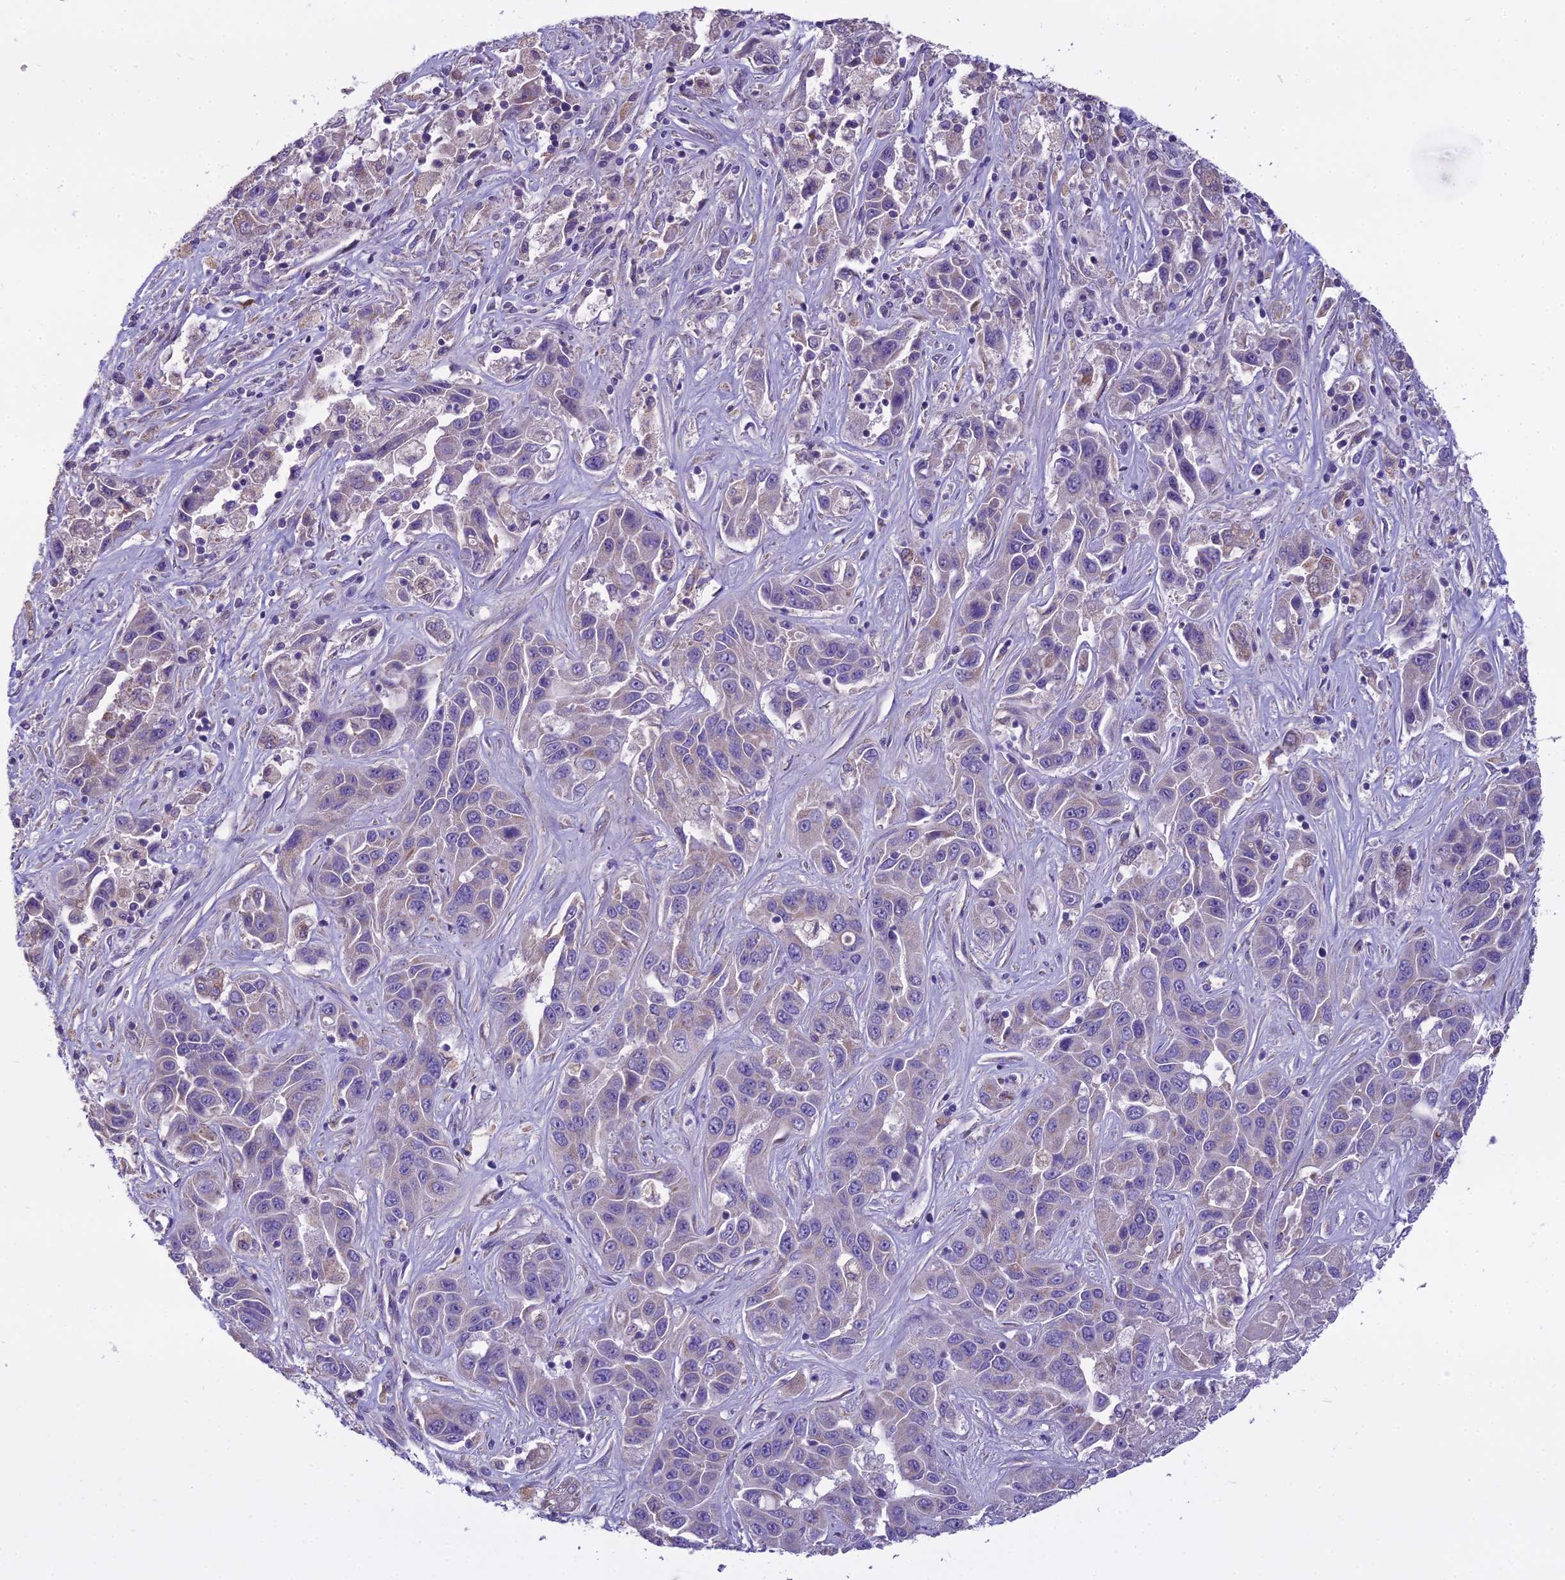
{"staining": {"intensity": "moderate", "quantity": "<25%", "location": "cytoplasmic/membranous"}, "tissue": "liver cancer", "cell_type": "Tumor cells", "image_type": "cancer", "snomed": [{"axis": "morphology", "description": "Cholangiocarcinoma"}, {"axis": "topography", "description": "Liver"}], "caption": "Liver cholangiocarcinoma stained for a protein (brown) demonstrates moderate cytoplasmic/membranous positive staining in approximately <25% of tumor cells.", "gene": "DUS2", "patient": {"sex": "female", "age": 52}}